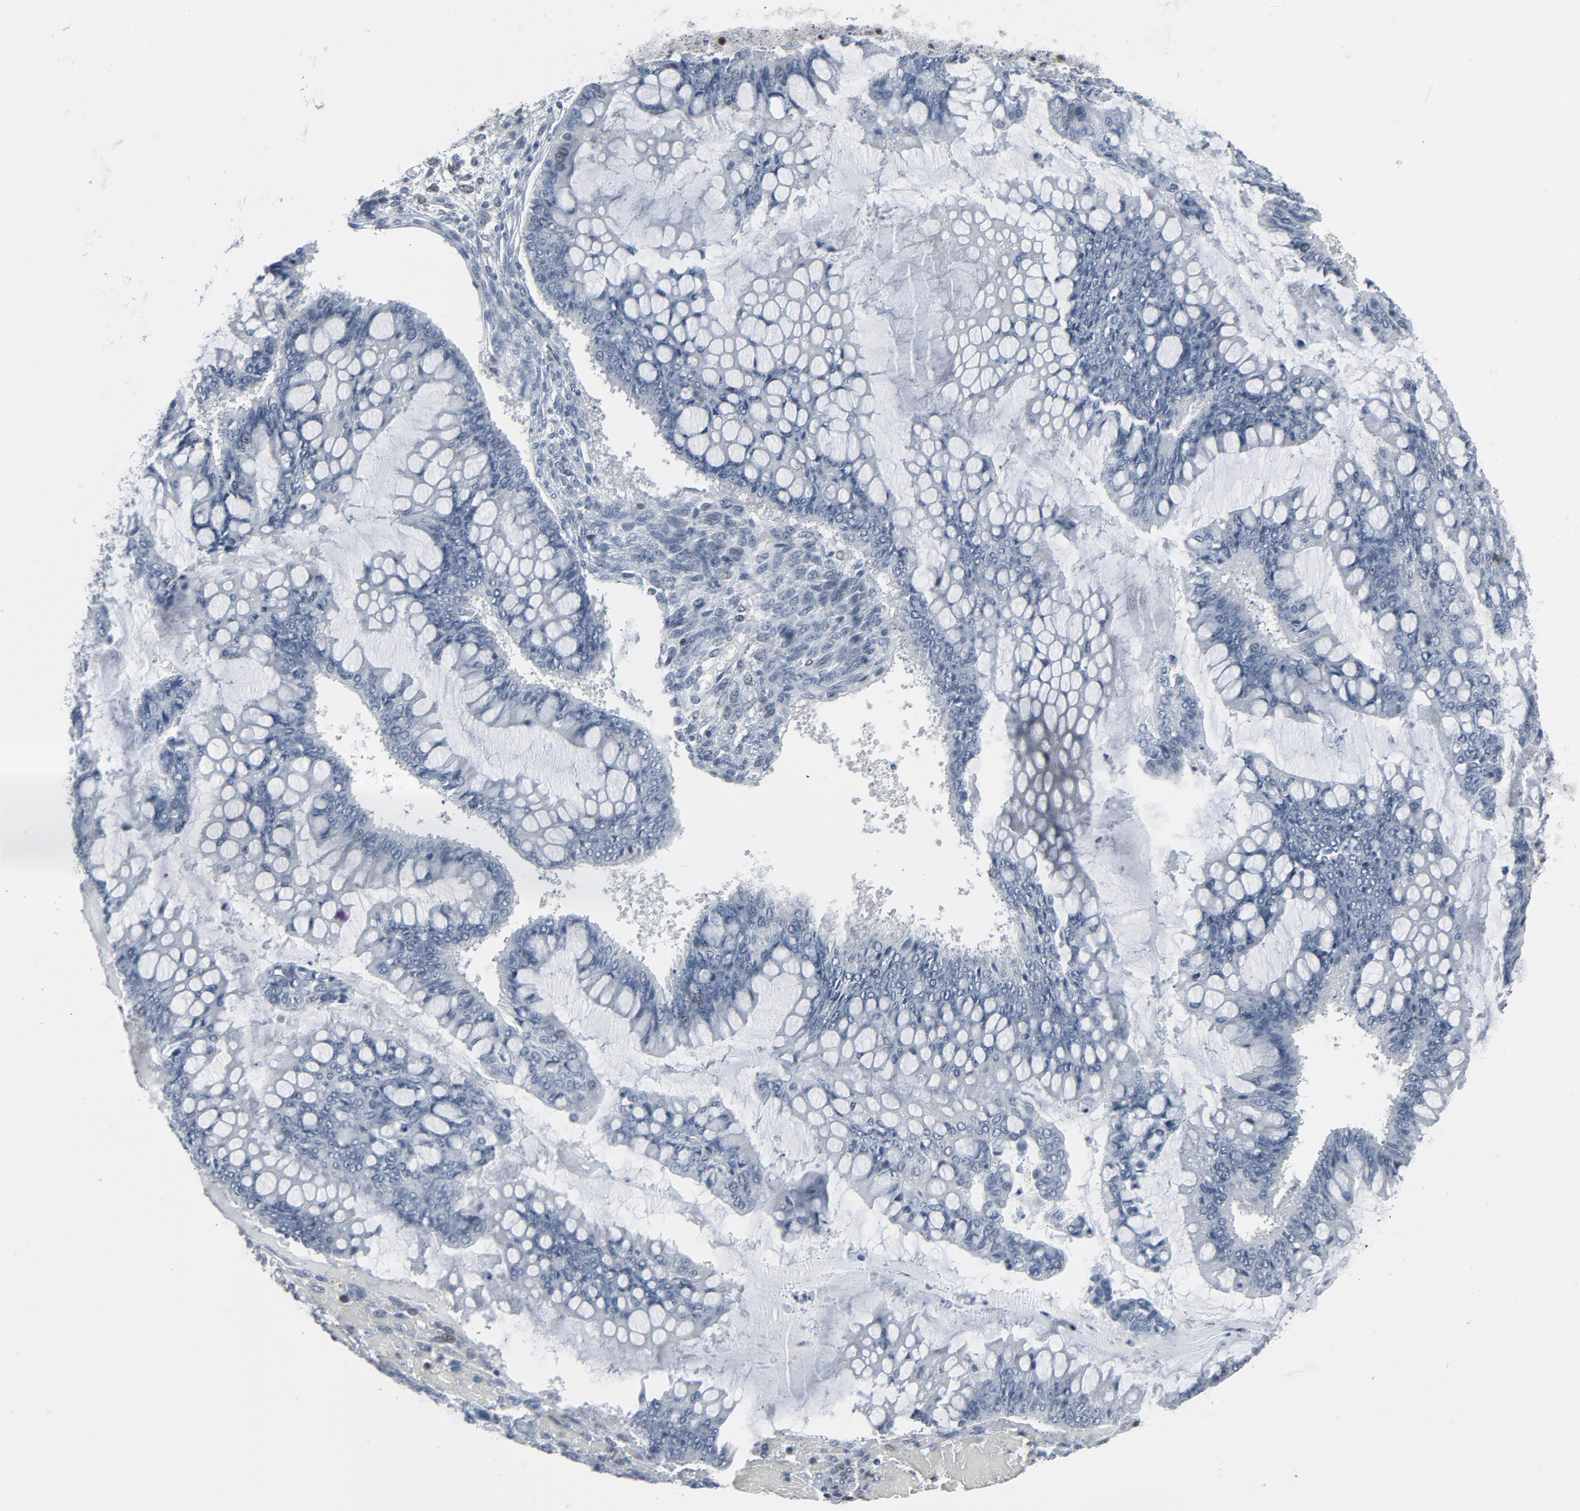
{"staining": {"intensity": "negative", "quantity": "none", "location": "none"}, "tissue": "ovarian cancer", "cell_type": "Tumor cells", "image_type": "cancer", "snomed": [{"axis": "morphology", "description": "Cystadenocarcinoma, mucinous, NOS"}, {"axis": "topography", "description": "Ovary"}], "caption": "Tumor cells are negative for brown protein staining in mucinous cystadenocarcinoma (ovarian).", "gene": "STAT5A", "patient": {"sex": "female", "age": 73}}